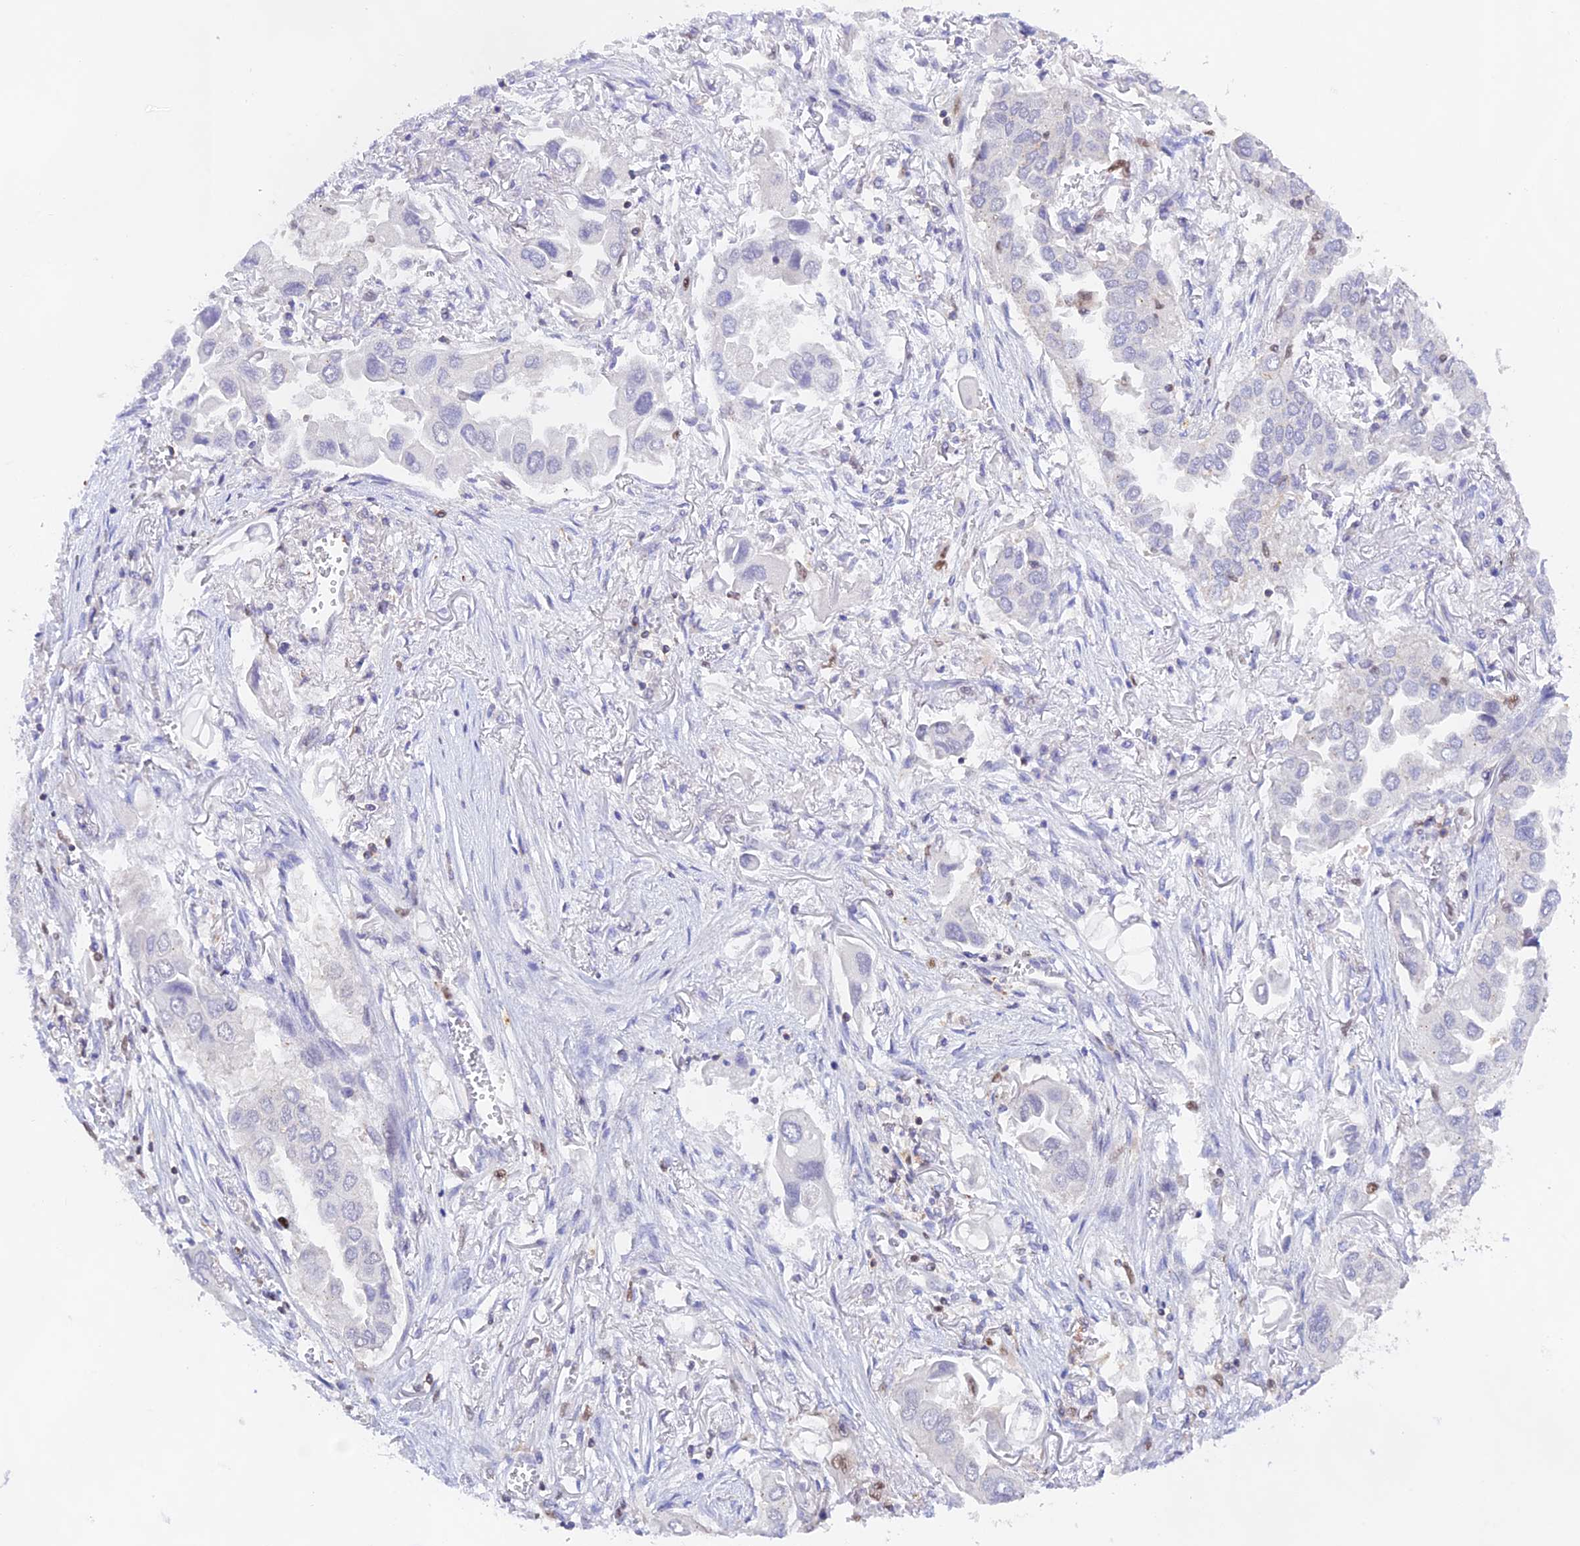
{"staining": {"intensity": "negative", "quantity": "none", "location": "none"}, "tissue": "lung cancer", "cell_type": "Tumor cells", "image_type": "cancer", "snomed": [{"axis": "morphology", "description": "Adenocarcinoma, NOS"}, {"axis": "topography", "description": "Lung"}], "caption": "IHC micrograph of neoplastic tissue: human lung cancer (adenocarcinoma) stained with DAB displays no significant protein expression in tumor cells.", "gene": "DENND1C", "patient": {"sex": "female", "age": 76}}